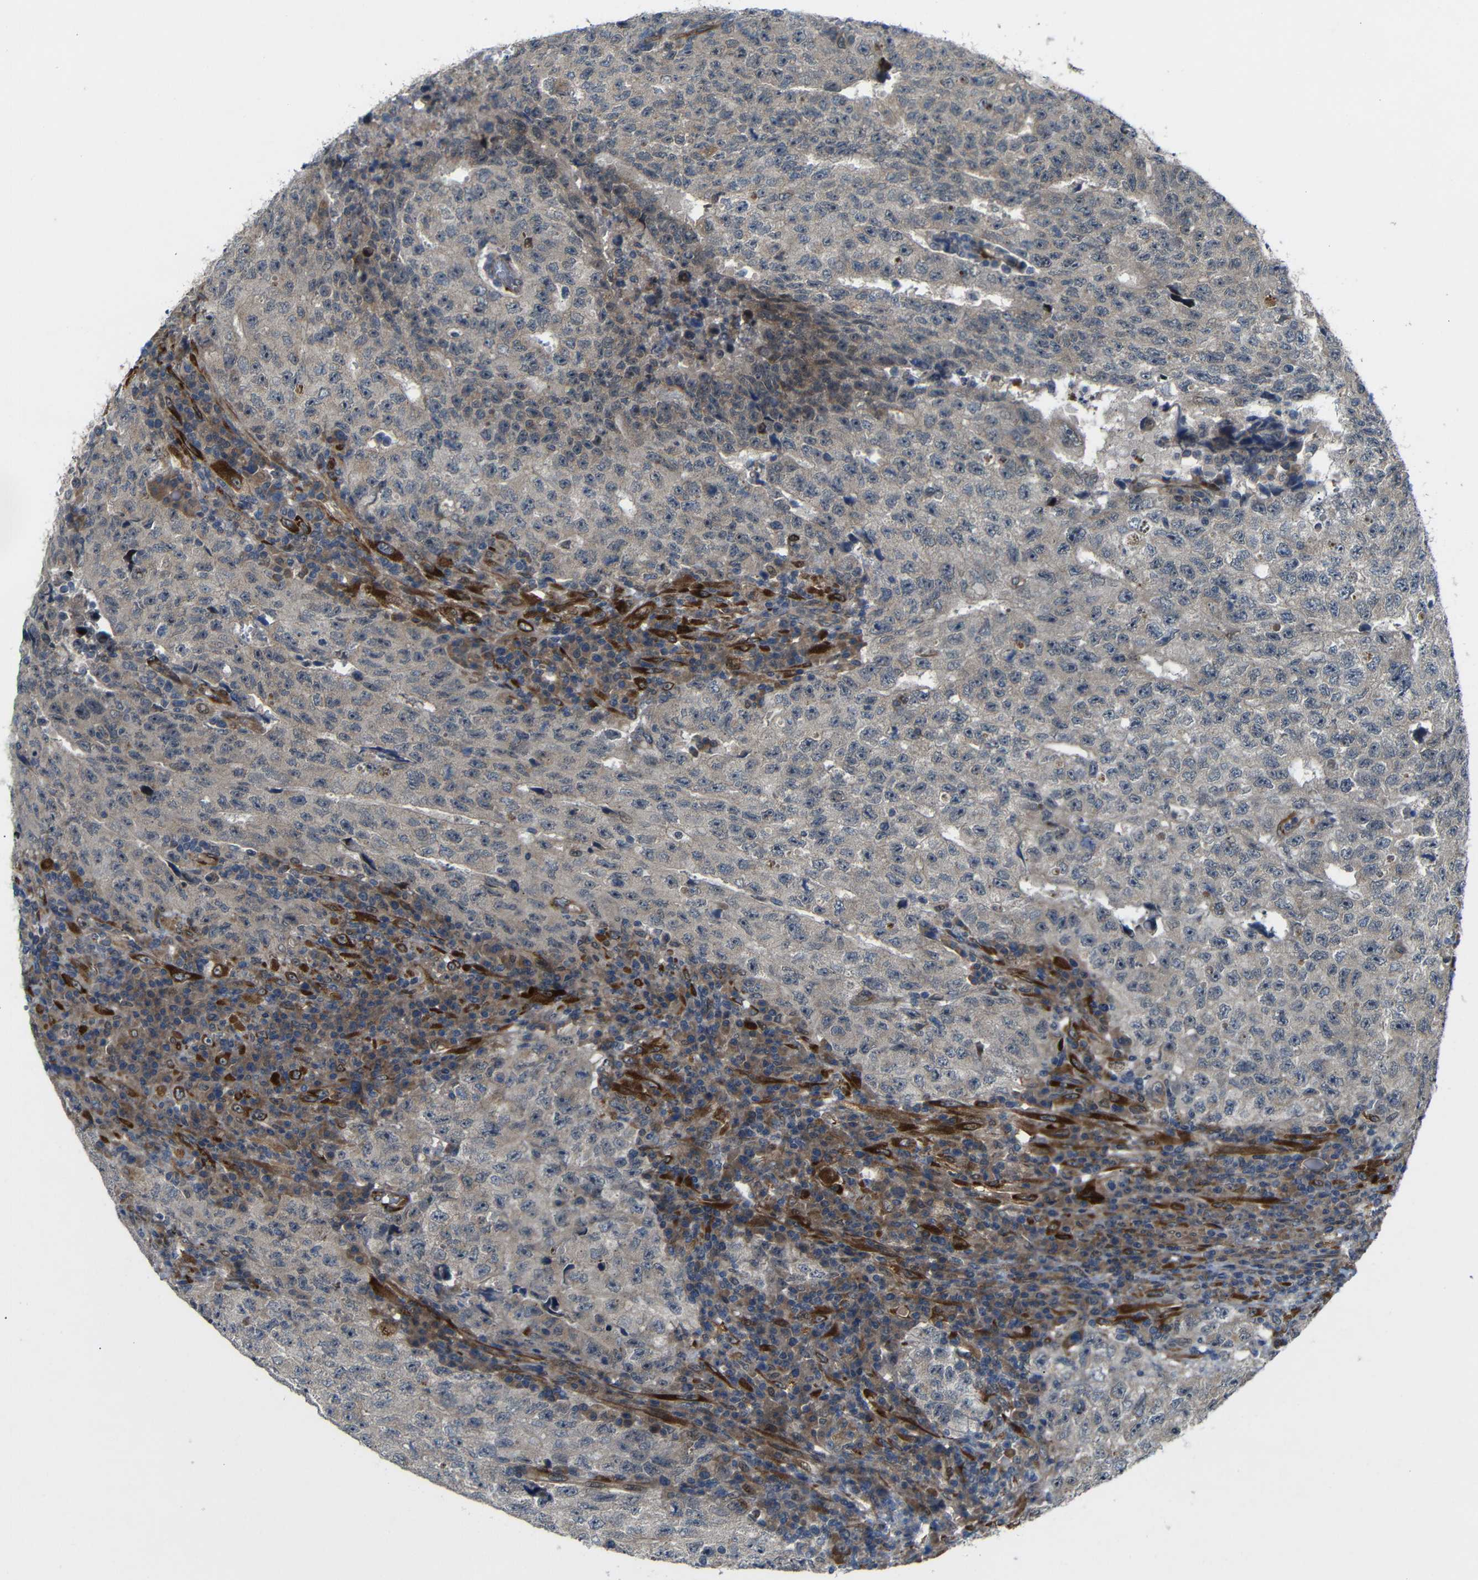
{"staining": {"intensity": "weak", "quantity": ">75%", "location": "cytoplasmic/membranous"}, "tissue": "testis cancer", "cell_type": "Tumor cells", "image_type": "cancer", "snomed": [{"axis": "morphology", "description": "Necrosis, NOS"}, {"axis": "morphology", "description": "Carcinoma, Embryonal, NOS"}, {"axis": "topography", "description": "Testis"}], "caption": "IHC image of testis cancer stained for a protein (brown), which shows low levels of weak cytoplasmic/membranous staining in approximately >75% of tumor cells.", "gene": "P3H2", "patient": {"sex": "male", "age": 19}}